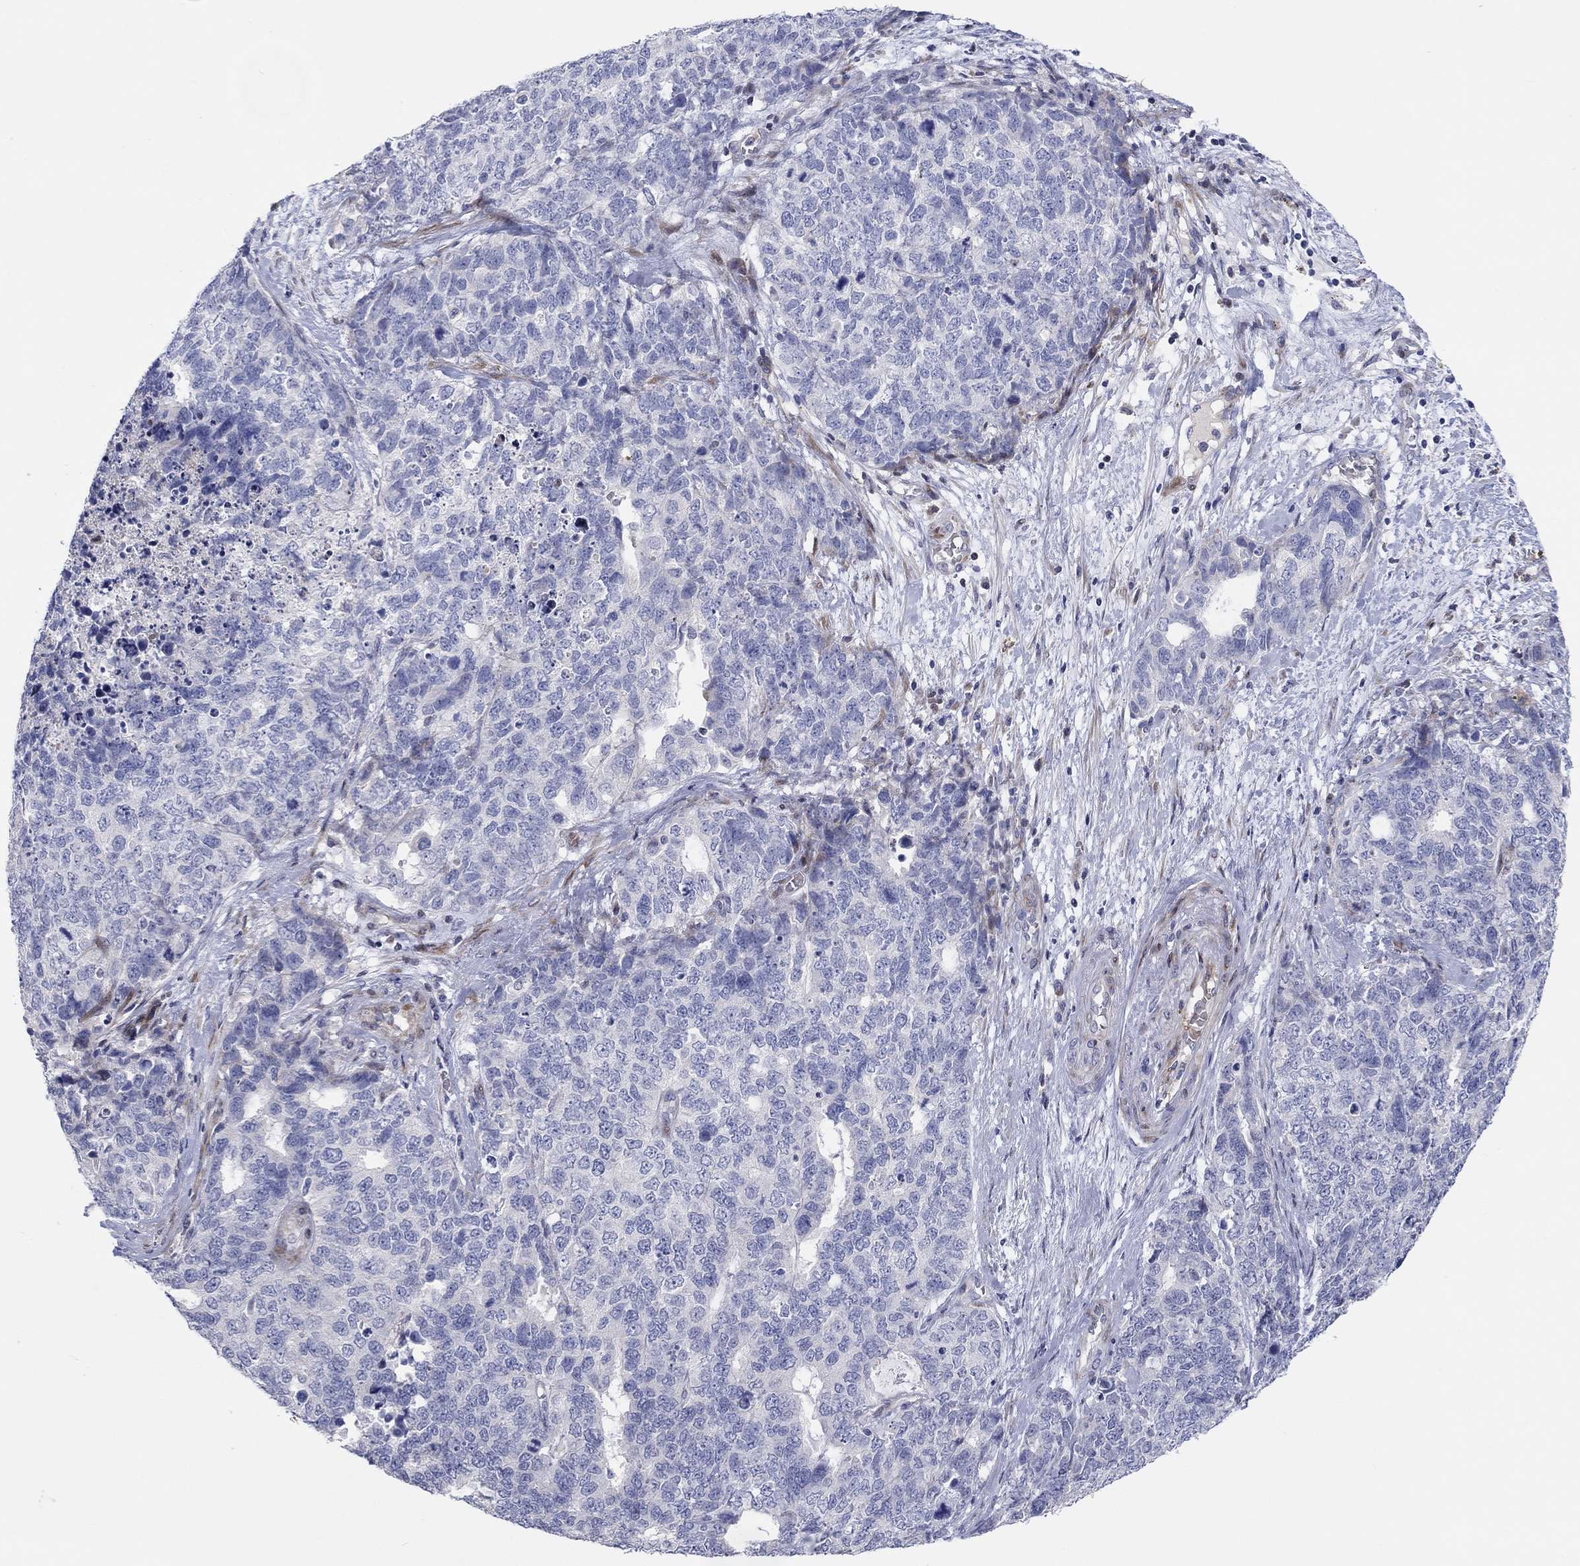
{"staining": {"intensity": "negative", "quantity": "none", "location": "none"}, "tissue": "cervical cancer", "cell_type": "Tumor cells", "image_type": "cancer", "snomed": [{"axis": "morphology", "description": "Squamous cell carcinoma, NOS"}, {"axis": "topography", "description": "Cervix"}], "caption": "Immunohistochemical staining of cervical cancer demonstrates no significant positivity in tumor cells.", "gene": "ARHGAP36", "patient": {"sex": "female", "age": 63}}